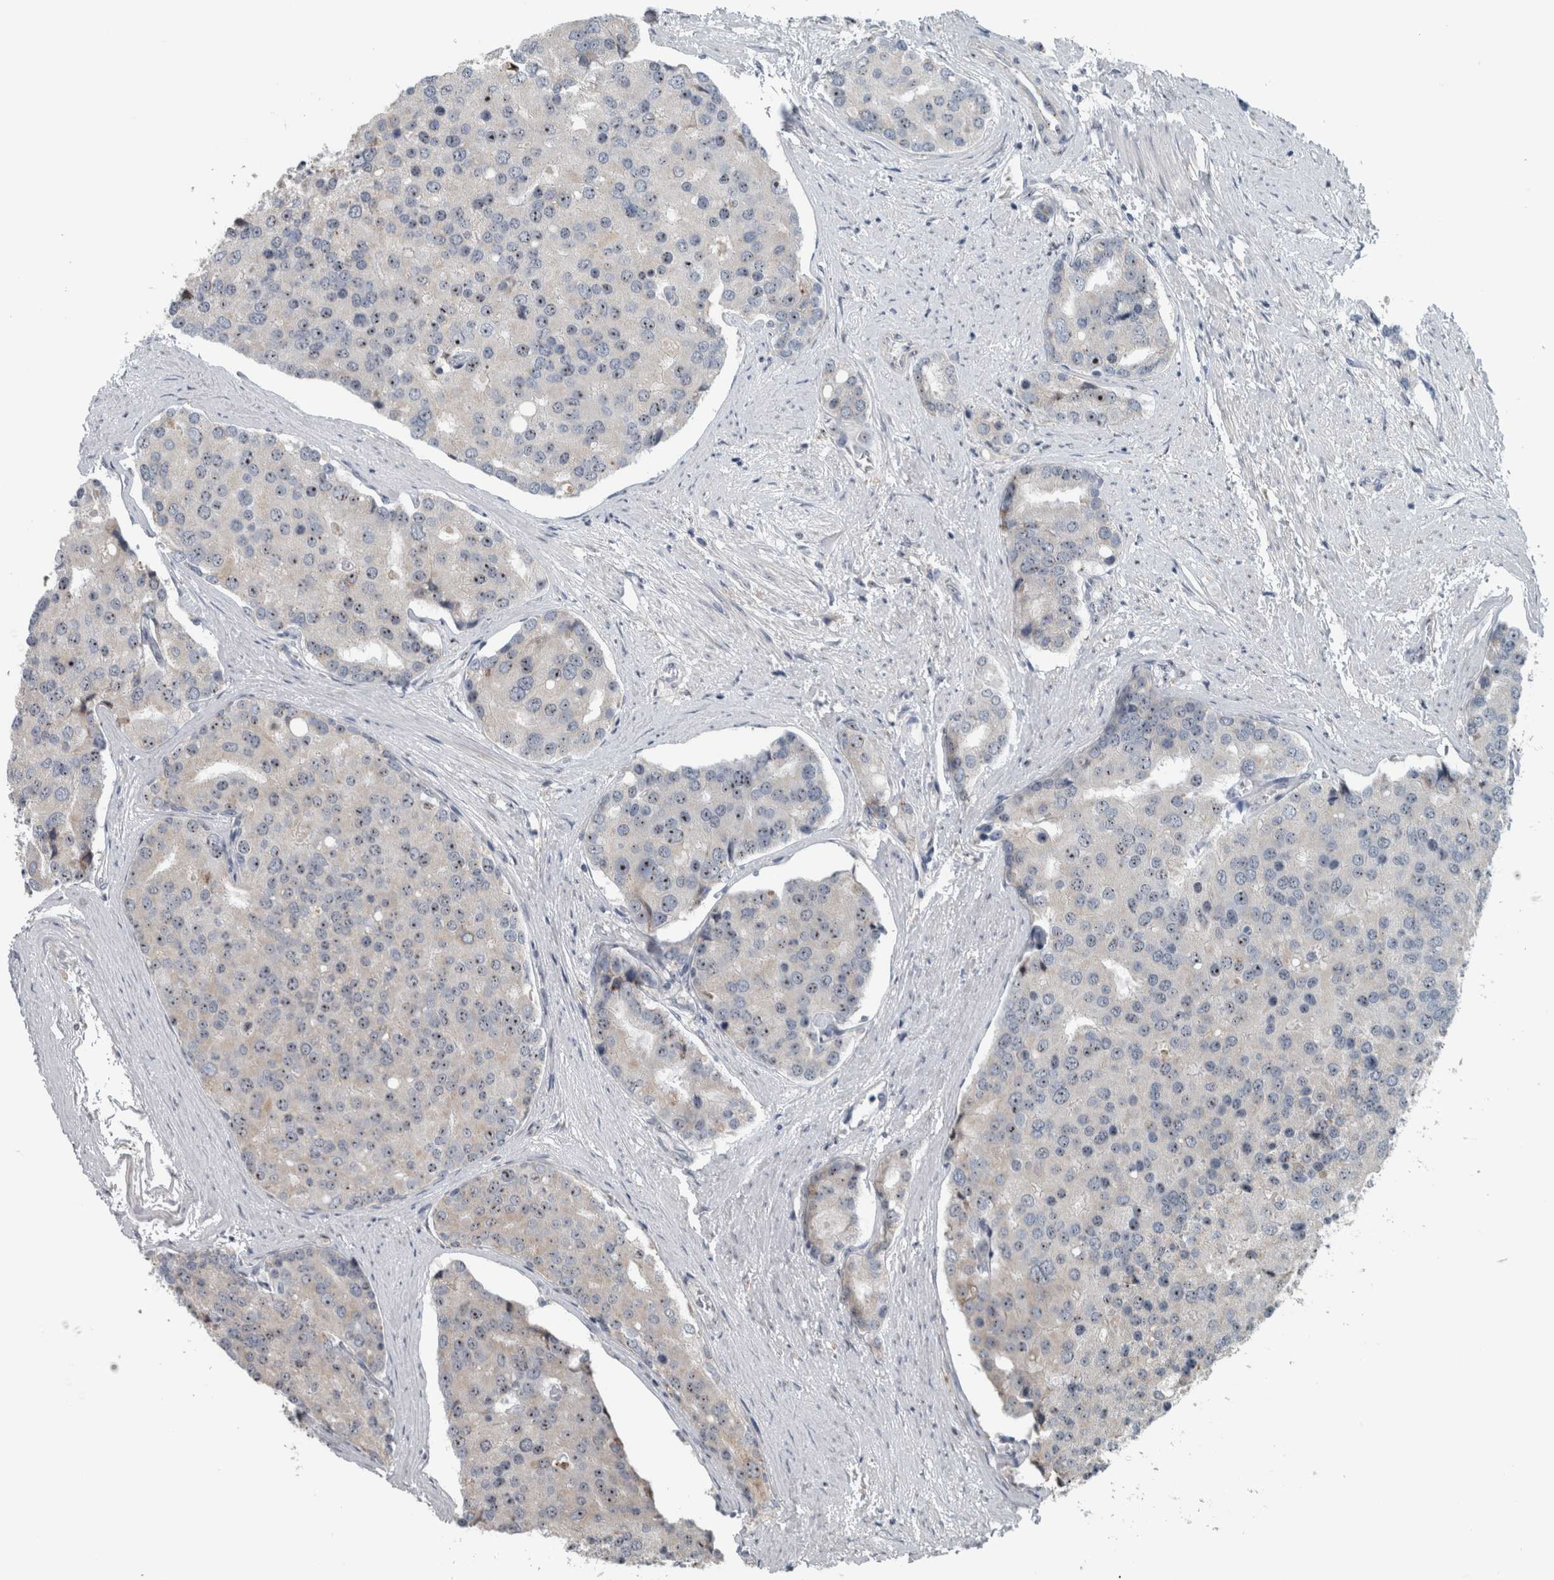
{"staining": {"intensity": "moderate", "quantity": "<25%", "location": "nuclear"}, "tissue": "prostate cancer", "cell_type": "Tumor cells", "image_type": "cancer", "snomed": [{"axis": "morphology", "description": "Adenocarcinoma, High grade"}, {"axis": "topography", "description": "Prostate"}], "caption": "Immunohistochemical staining of human high-grade adenocarcinoma (prostate) reveals moderate nuclear protein positivity in about <25% of tumor cells.", "gene": "UTP6", "patient": {"sex": "male", "age": 50}}